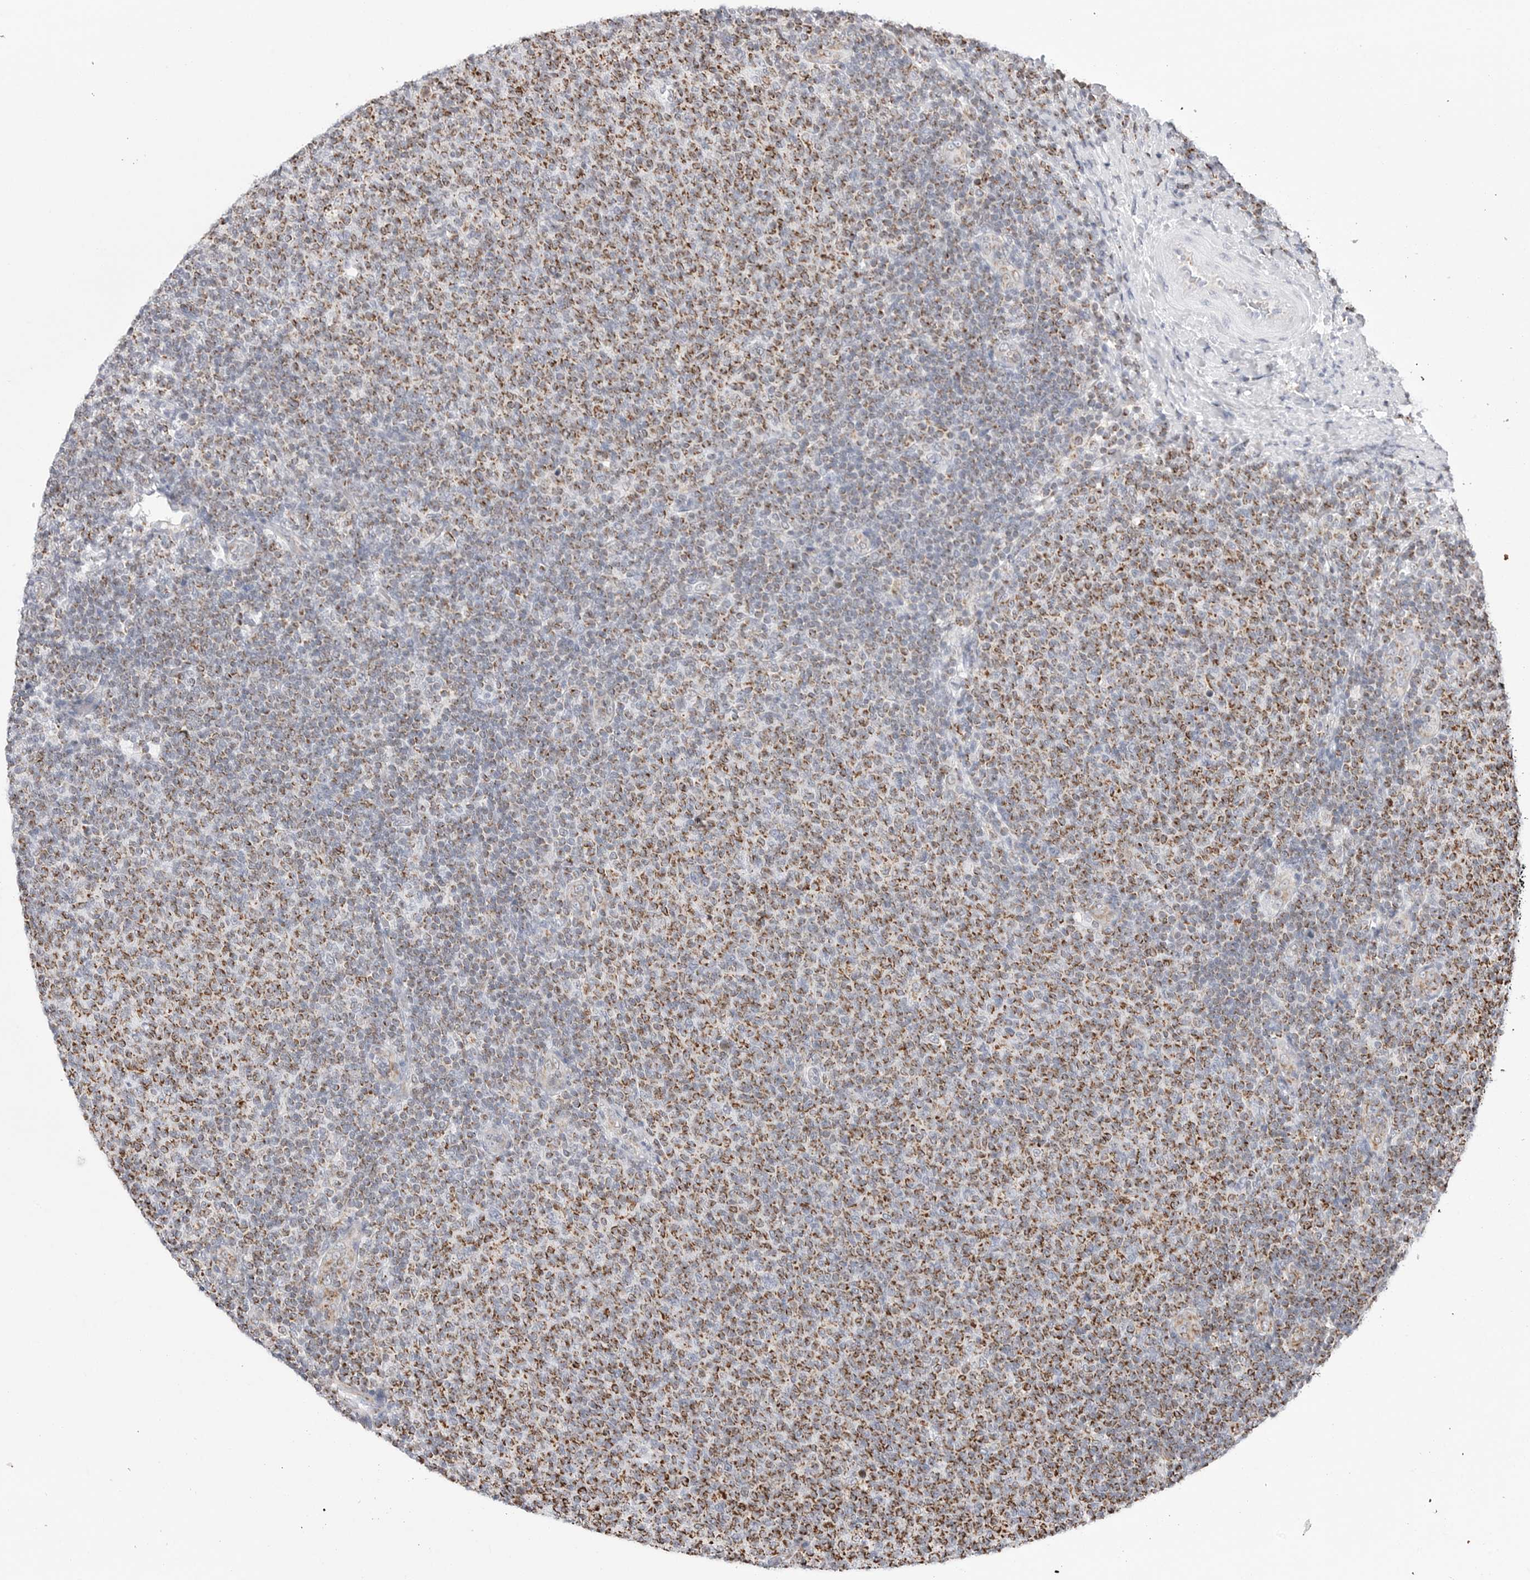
{"staining": {"intensity": "moderate", "quantity": "25%-75%", "location": "cytoplasmic/membranous"}, "tissue": "lymphoma", "cell_type": "Tumor cells", "image_type": "cancer", "snomed": [{"axis": "morphology", "description": "Malignant lymphoma, non-Hodgkin's type, Low grade"}, {"axis": "topography", "description": "Lymph node"}], "caption": "Brown immunohistochemical staining in human malignant lymphoma, non-Hodgkin's type (low-grade) exhibits moderate cytoplasmic/membranous expression in approximately 25%-75% of tumor cells.", "gene": "ATP5IF1", "patient": {"sex": "male", "age": 66}}